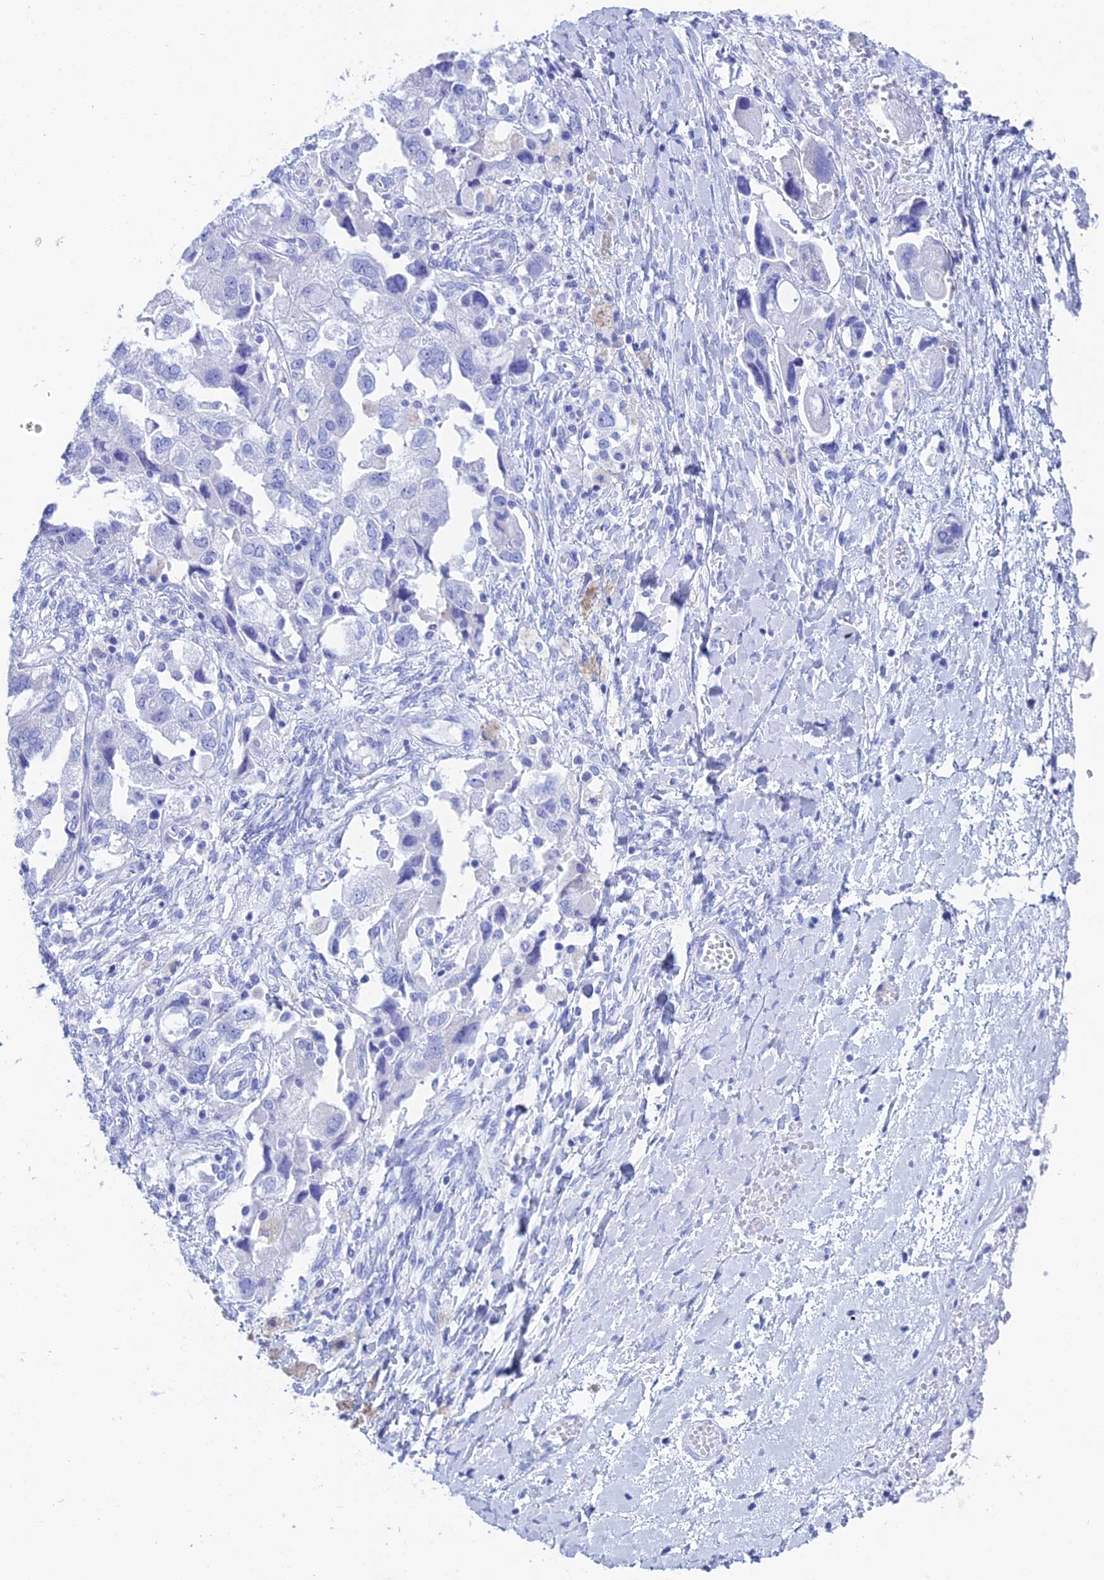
{"staining": {"intensity": "negative", "quantity": "none", "location": "none"}, "tissue": "ovarian cancer", "cell_type": "Tumor cells", "image_type": "cancer", "snomed": [{"axis": "morphology", "description": "Carcinoma, NOS"}, {"axis": "morphology", "description": "Cystadenocarcinoma, serous, NOS"}, {"axis": "topography", "description": "Ovary"}], "caption": "Immunohistochemical staining of human carcinoma (ovarian) exhibits no significant positivity in tumor cells.", "gene": "TEX101", "patient": {"sex": "female", "age": 69}}